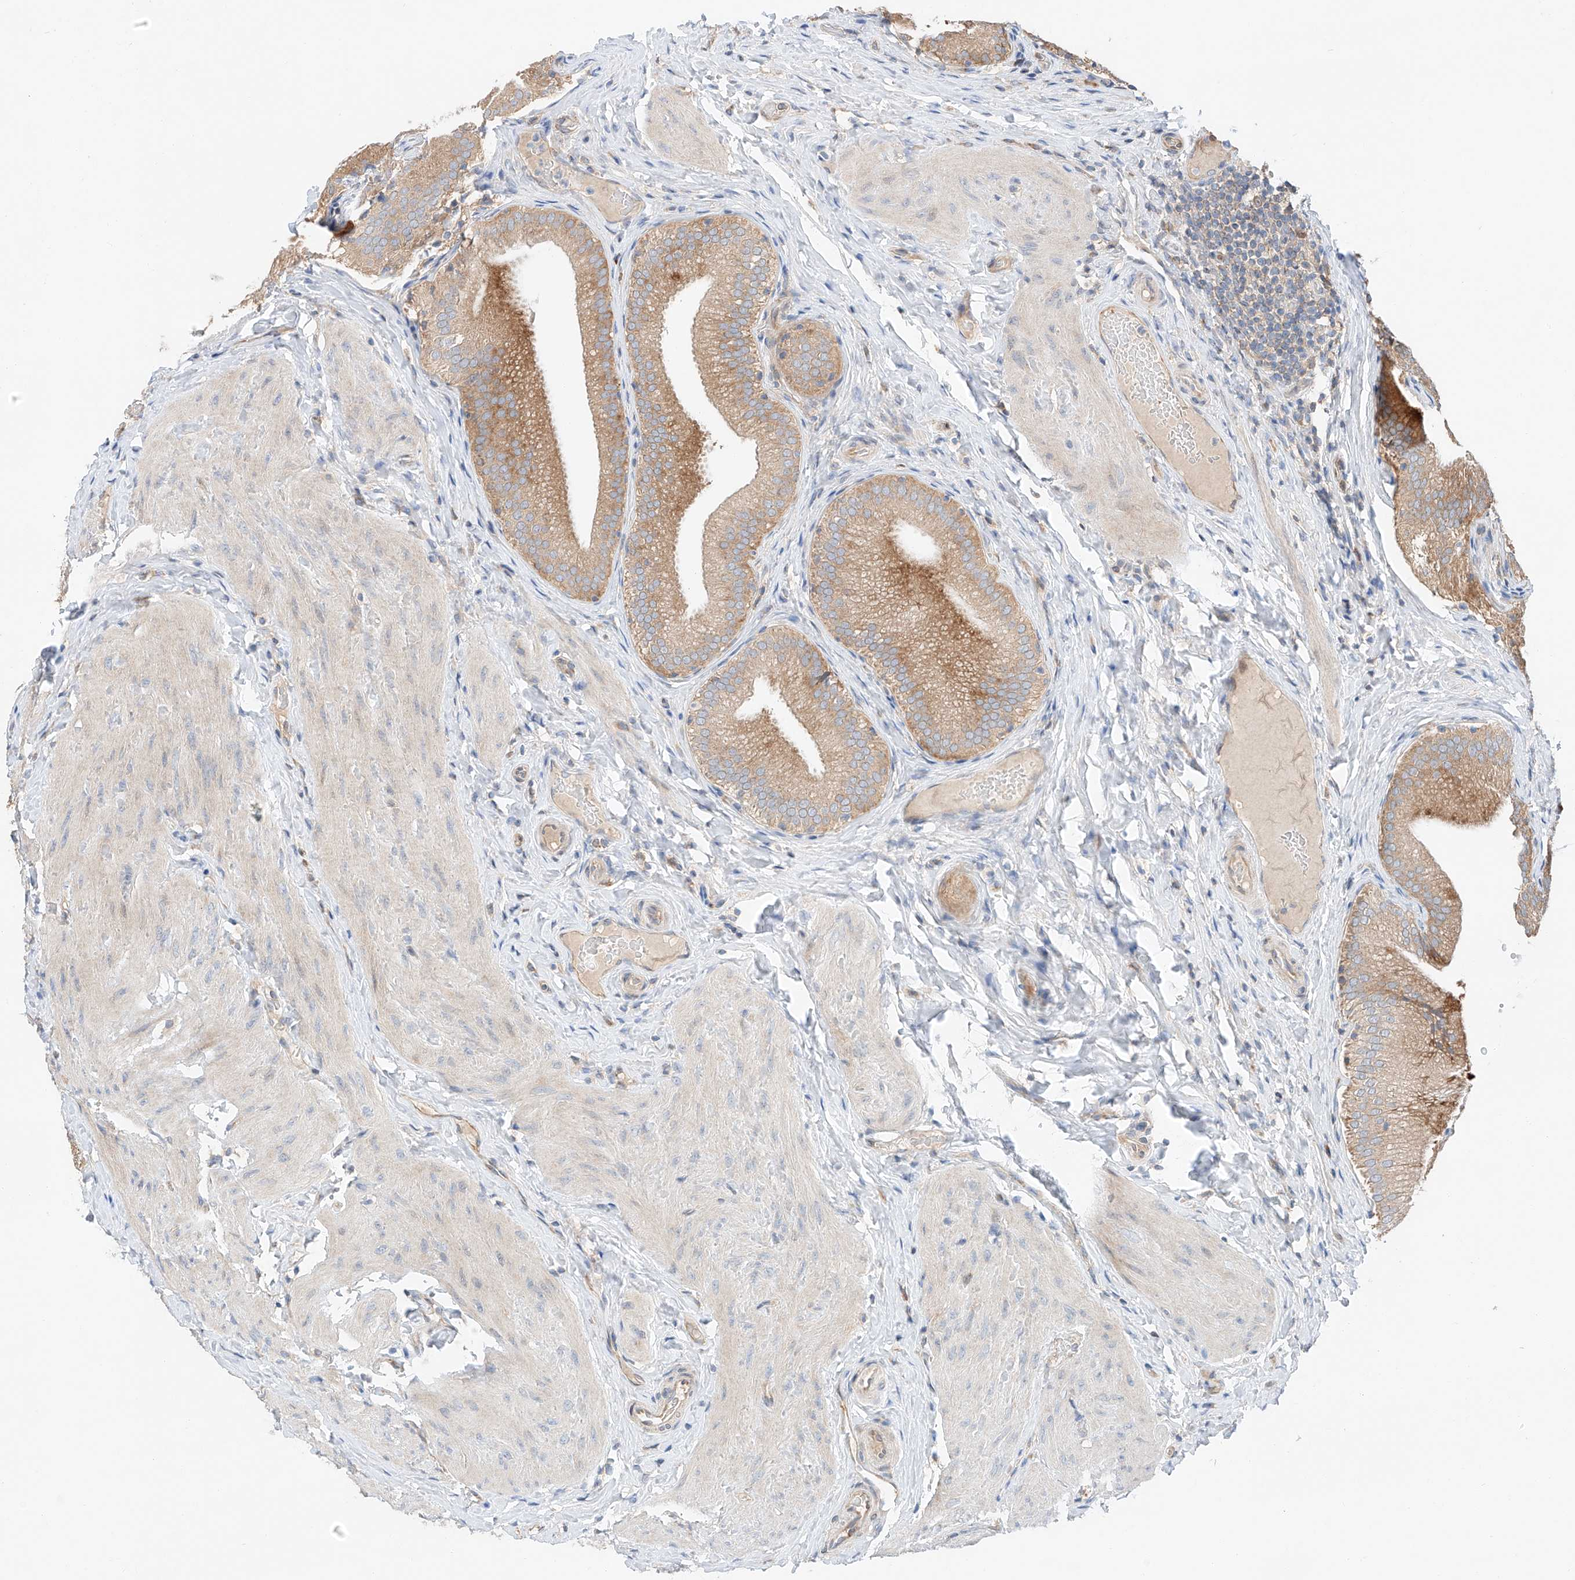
{"staining": {"intensity": "strong", "quantity": ">75%", "location": "cytoplasmic/membranous"}, "tissue": "gallbladder", "cell_type": "Glandular cells", "image_type": "normal", "snomed": [{"axis": "morphology", "description": "Normal tissue, NOS"}, {"axis": "topography", "description": "Gallbladder"}], "caption": "Immunohistochemistry of normal human gallbladder reveals high levels of strong cytoplasmic/membranous staining in approximately >75% of glandular cells.", "gene": "RUSC1", "patient": {"sex": "female", "age": 30}}